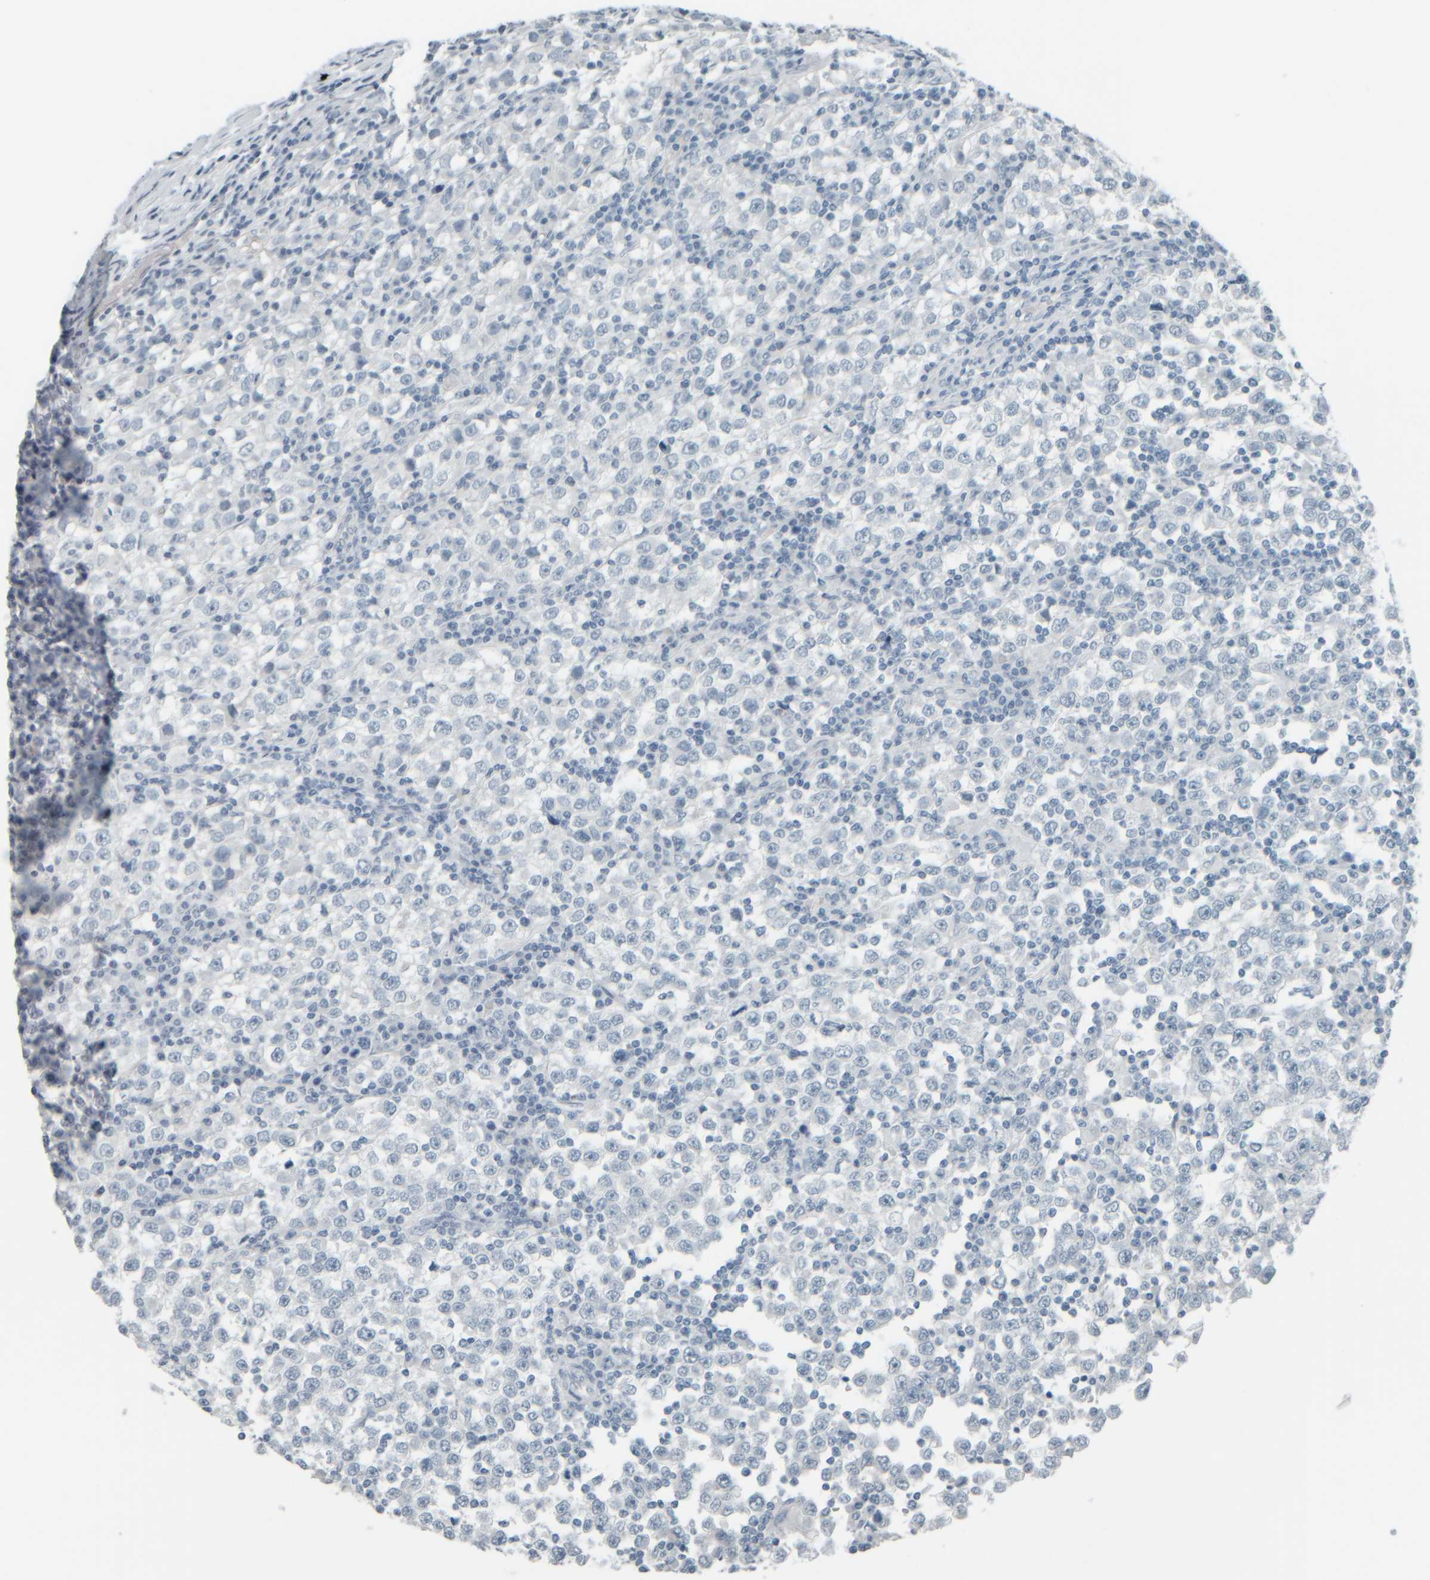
{"staining": {"intensity": "negative", "quantity": "none", "location": "none"}, "tissue": "testis cancer", "cell_type": "Tumor cells", "image_type": "cancer", "snomed": [{"axis": "morphology", "description": "Seminoma, NOS"}, {"axis": "topography", "description": "Testis"}], "caption": "High magnification brightfield microscopy of testis cancer (seminoma) stained with DAB (3,3'-diaminobenzidine) (brown) and counterstained with hematoxylin (blue): tumor cells show no significant expression.", "gene": "TPSAB1", "patient": {"sex": "male", "age": 65}}